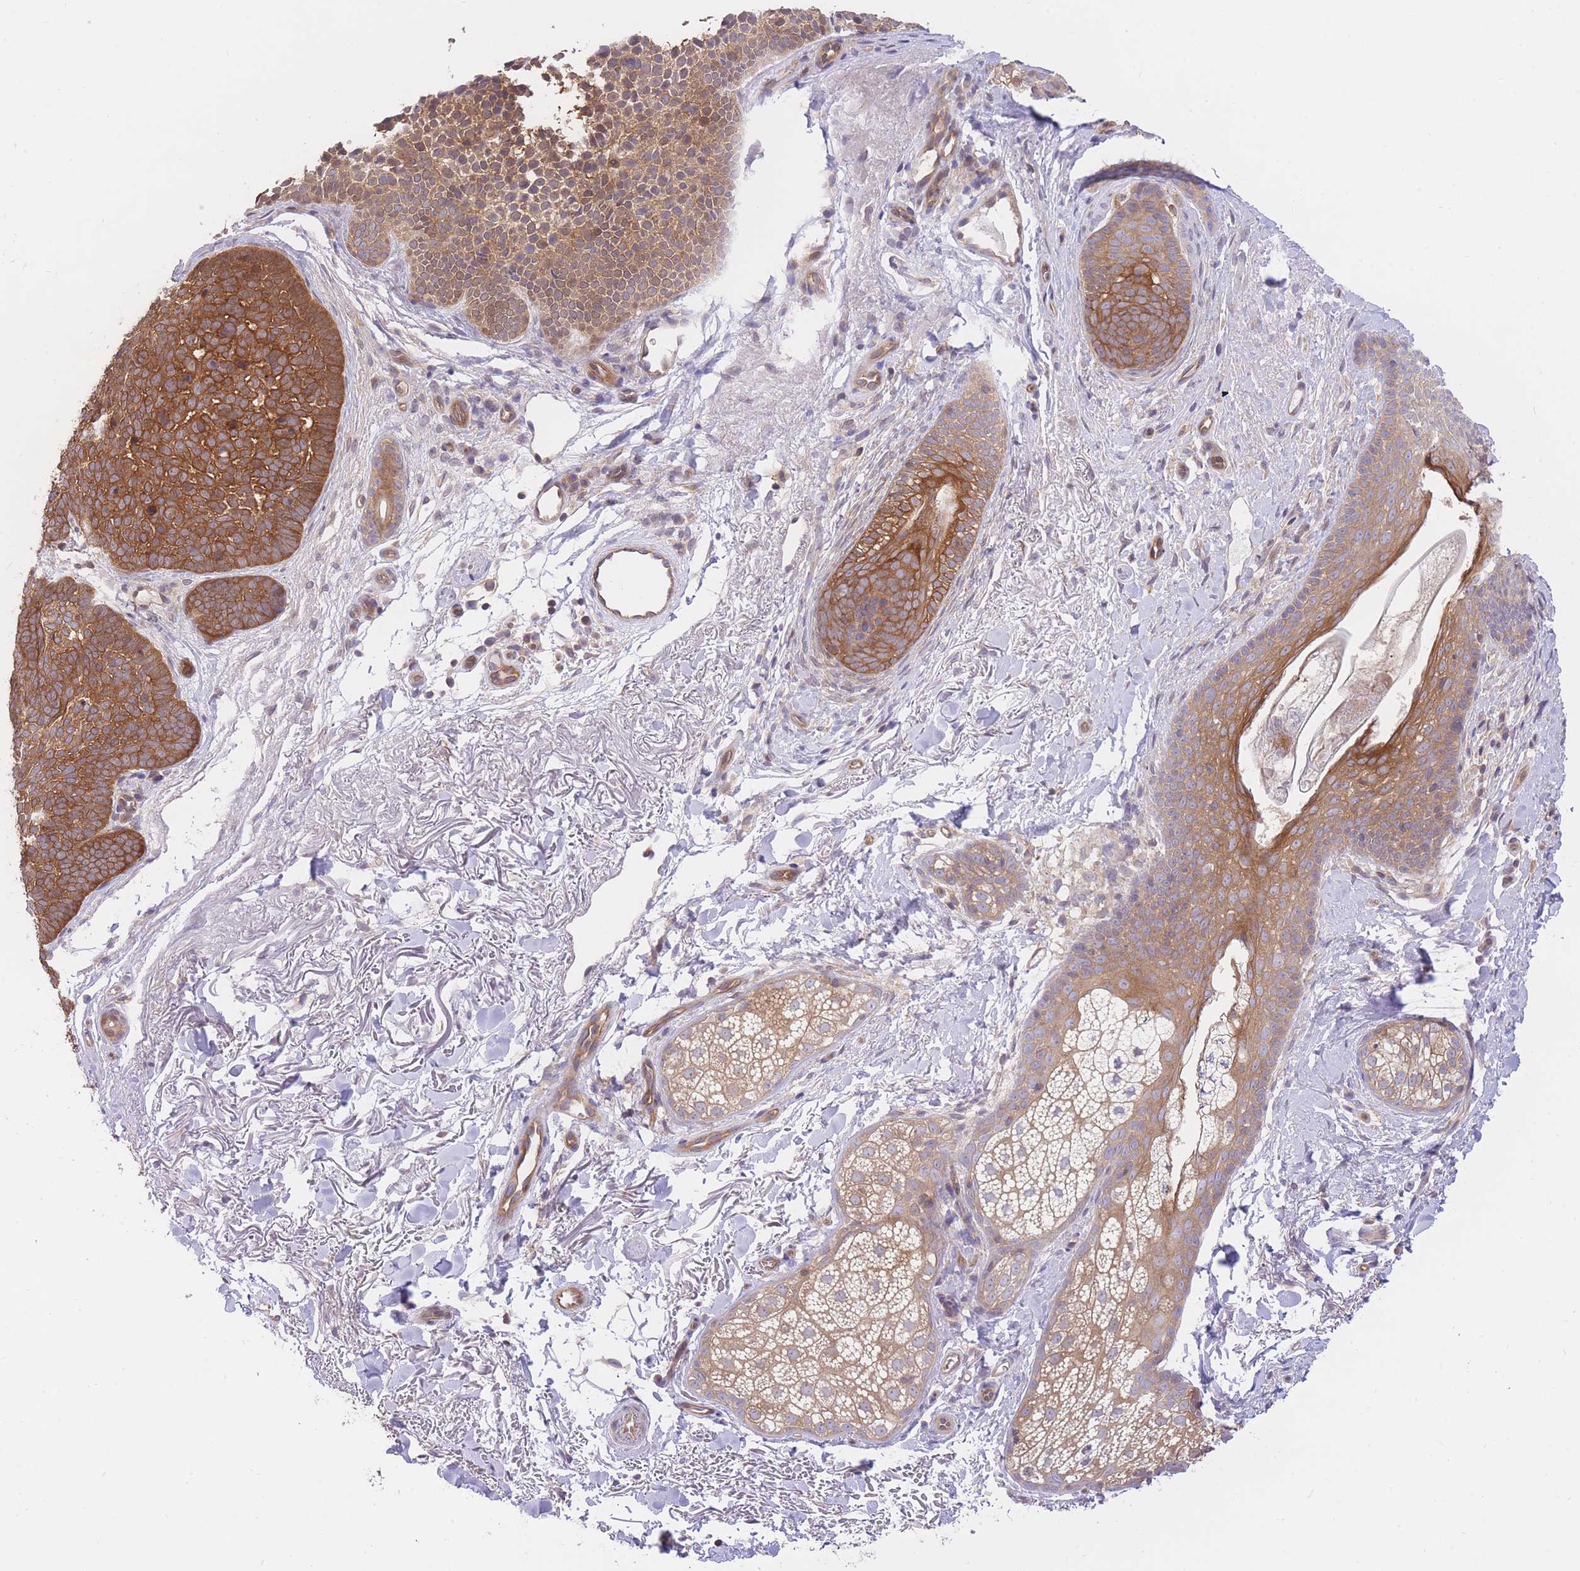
{"staining": {"intensity": "strong", "quantity": ">75%", "location": "cytoplasmic/membranous"}, "tissue": "skin cancer", "cell_type": "Tumor cells", "image_type": "cancer", "snomed": [{"axis": "morphology", "description": "Basal cell carcinoma"}, {"axis": "topography", "description": "Skin"}], "caption": "Brown immunohistochemical staining in human skin basal cell carcinoma reveals strong cytoplasmic/membranous expression in approximately >75% of tumor cells. (DAB (3,3'-diaminobenzidine) = brown stain, brightfield microscopy at high magnification).", "gene": "PREP", "patient": {"sex": "female", "age": 77}}